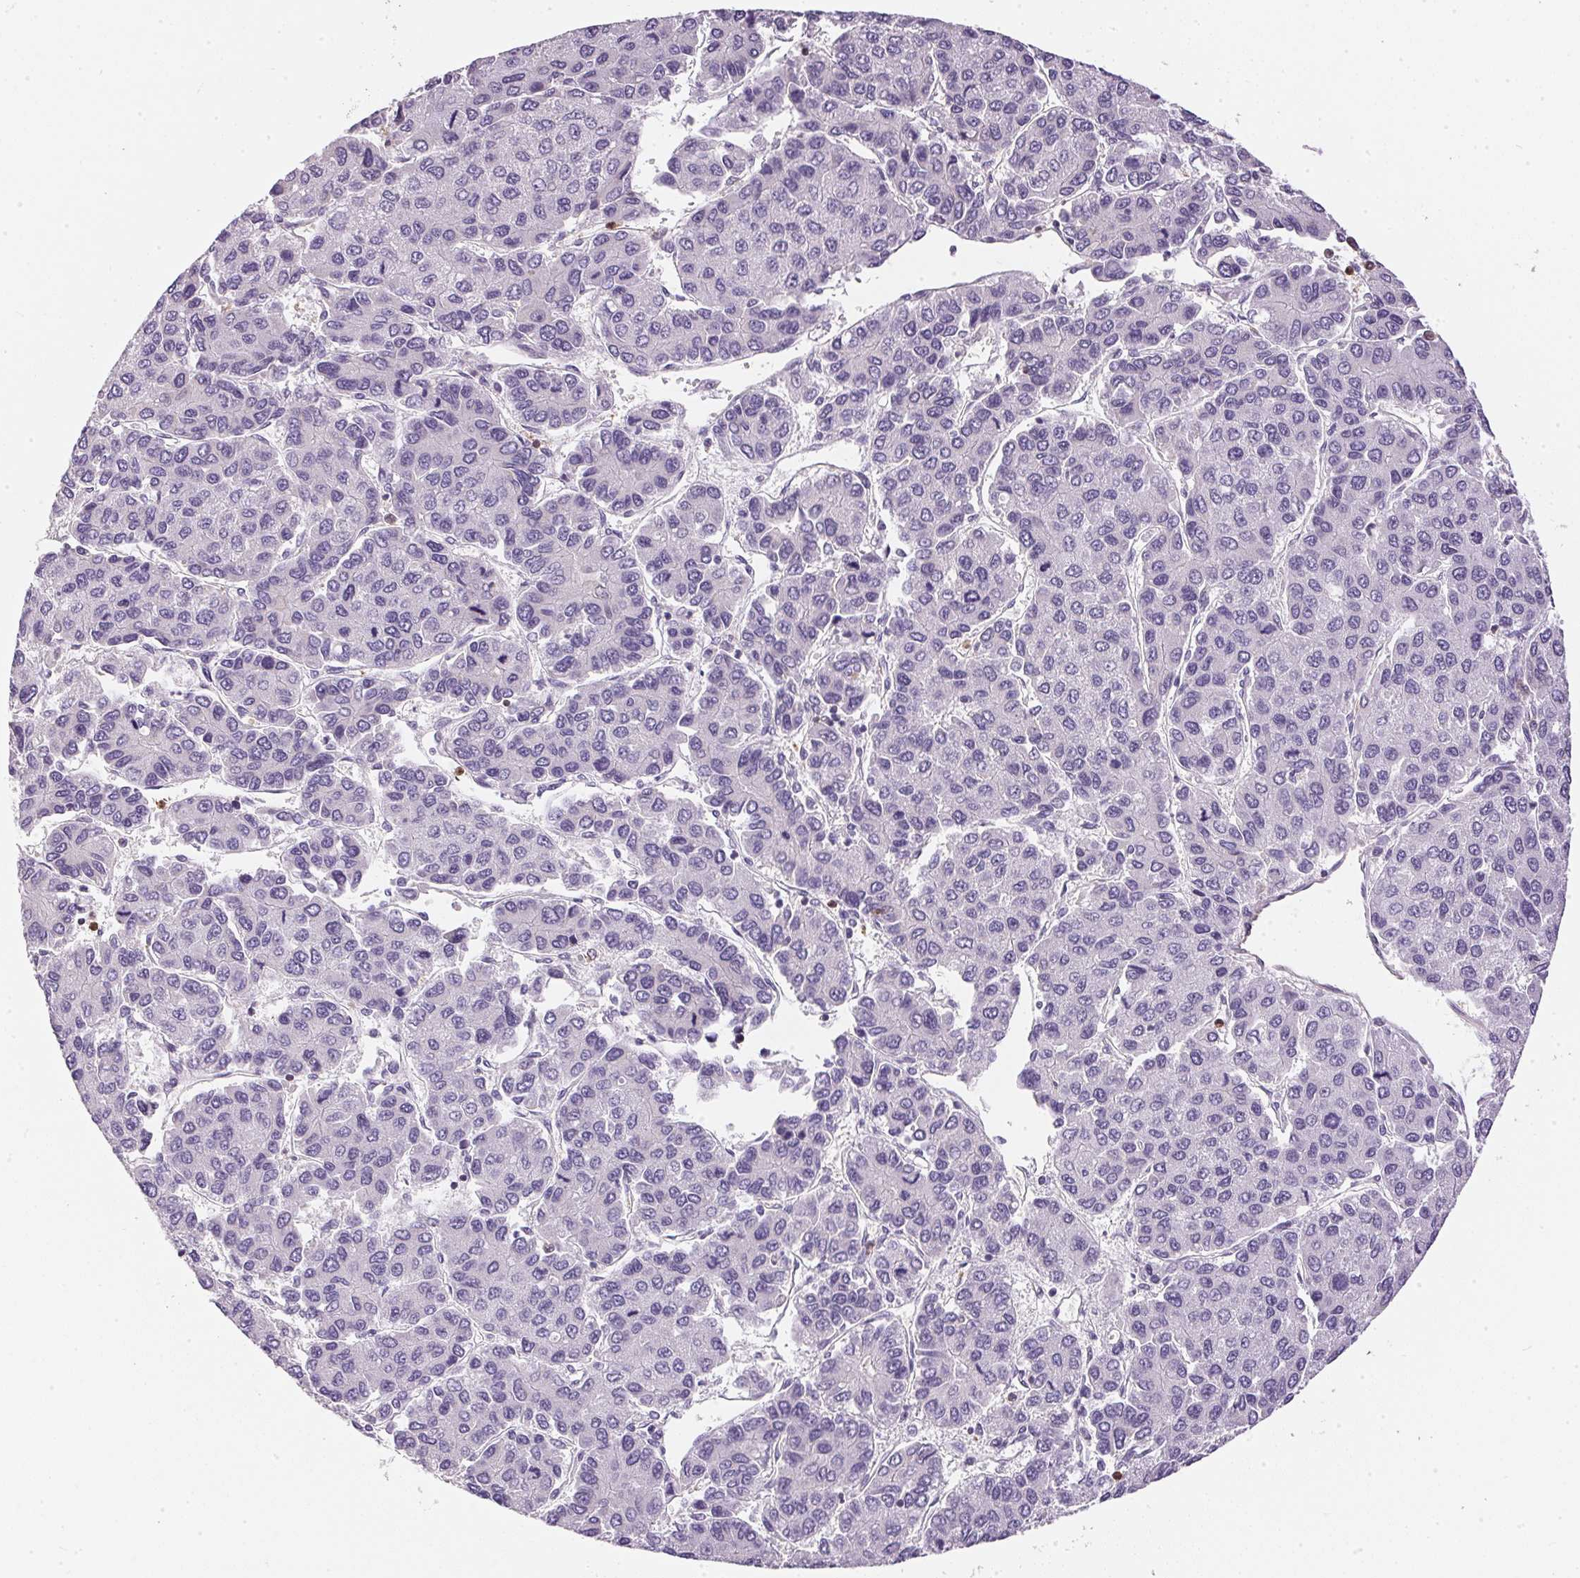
{"staining": {"intensity": "negative", "quantity": "none", "location": "none"}, "tissue": "liver cancer", "cell_type": "Tumor cells", "image_type": "cancer", "snomed": [{"axis": "morphology", "description": "Carcinoma, Hepatocellular, NOS"}, {"axis": "topography", "description": "Liver"}], "caption": "Tumor cells show no significant expression in hepatocellular carcinoma (liver).", "gene": "S100A3", "patient": {"sex": "female", "age": 66}}